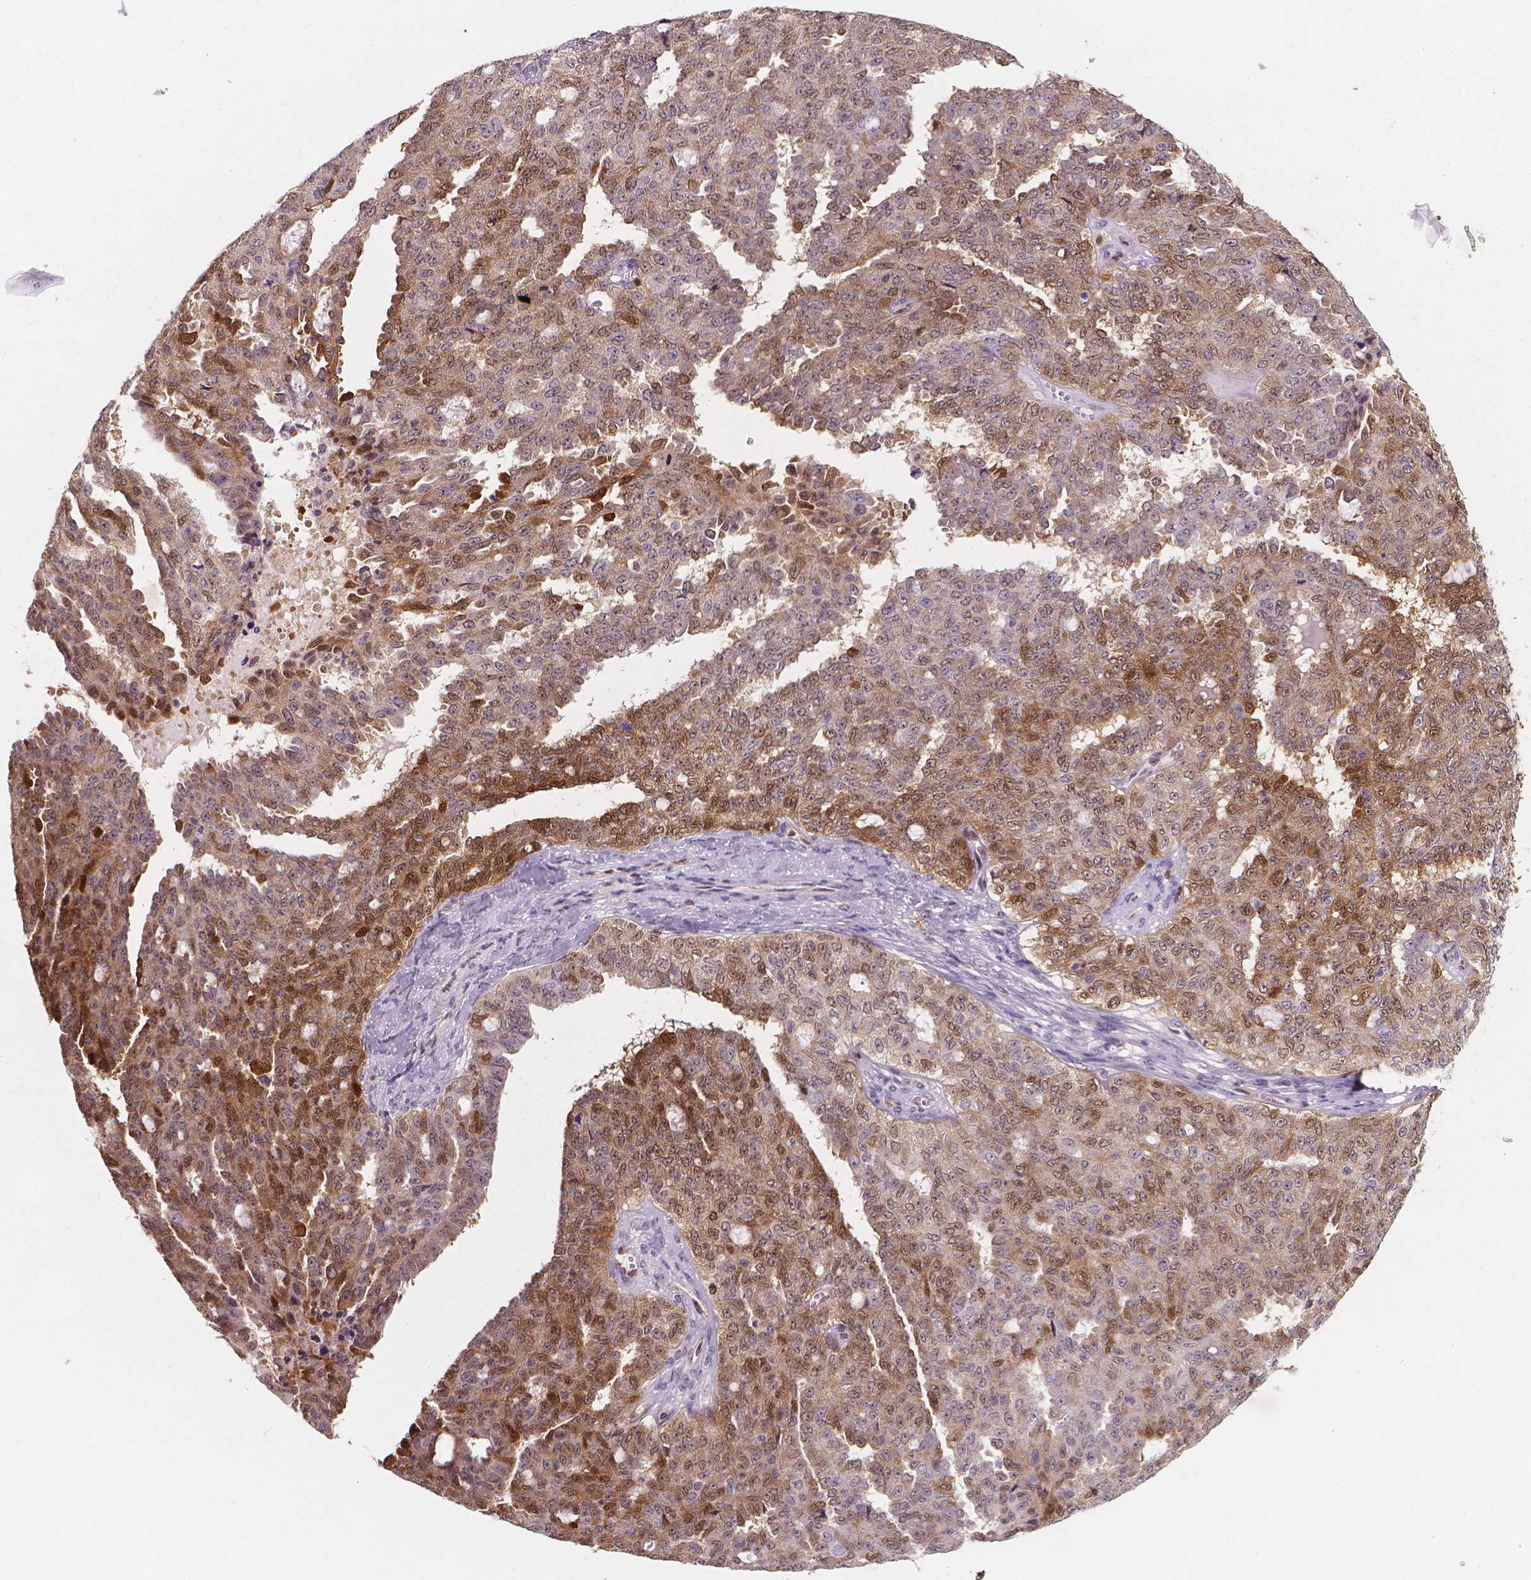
{"staining": {"intensity": "strong", "quantity": "25%-75%", "location": "cytoplasmic/membranous"}, "tissue": "ovarian cancer", "cell_type": "Tumor cells", "image_type": "cancer", "snomed": [{"axis": "morphology", "description": "Cystadenocarcinoma, serous, NOS"}, {"axis": "topography", "description": "Ovary"}], "caption": "IHC photomicrograph of neoplastic tissue: serous cystadenocarcinoma (ovarian) stained using IHC exhibits high levels of strong protein expression localized specifically in the cytoplasmic/membranous of tumor cells, appearing as a cytoplasmic/membranous brown color.", "gene": "TNFAIP2", "patient": {"sex": "female", "age": 71}}